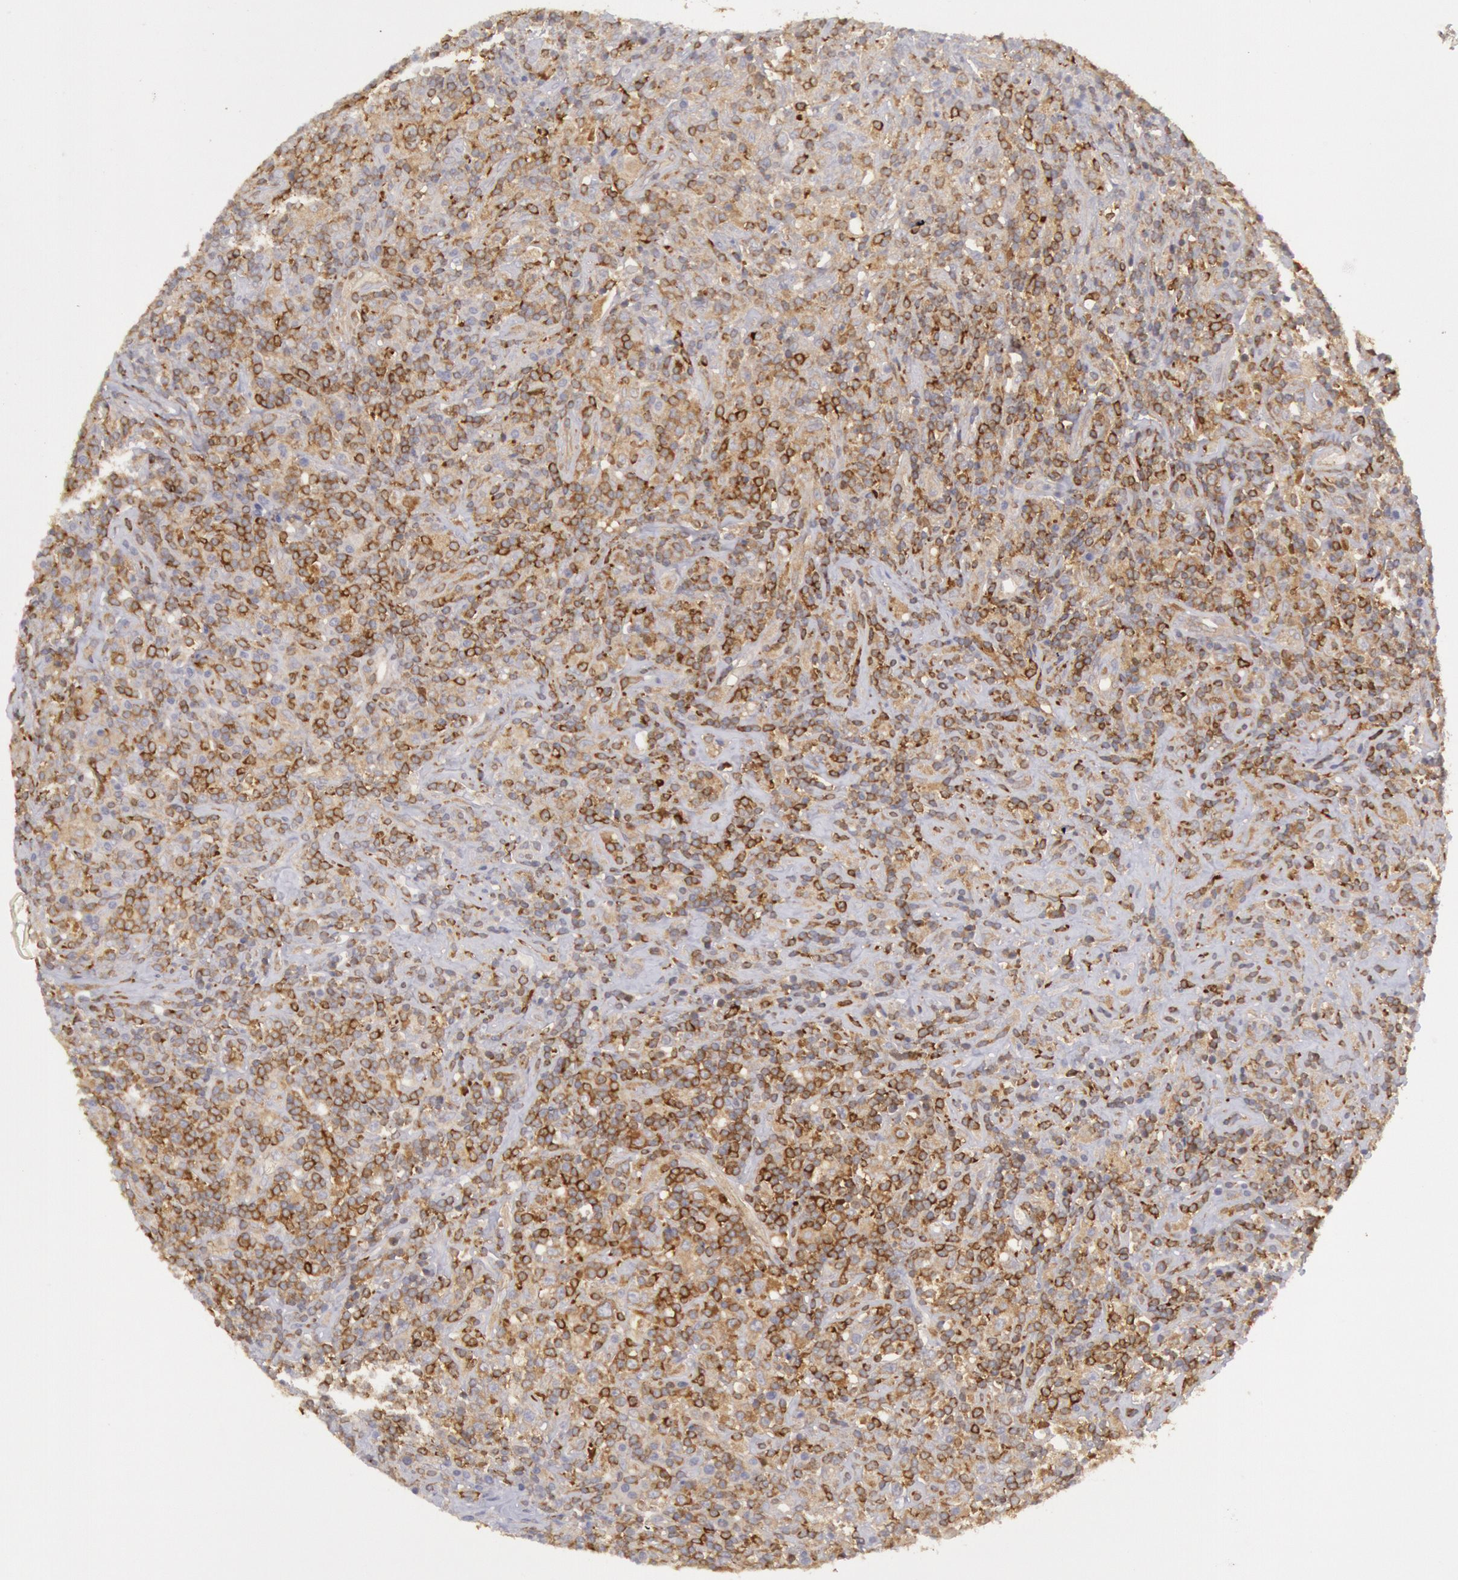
{"staining": {"intensity": "moderate", "quantity": "25%-75%", "location": "cytoplasmic/membranous"}, "tissue": "lymphoma", "cell_type": "Tumor cells", "image_type": "cancer", "snomed": [{"axis": "morphology", "description": "Hodgkin's disease, NOS"}, {"axis": "topography", "description": "Lymph node"}], "caption": "IHC (DAB (3,3'-diaminobenzidine)) staining of lymphoma shows moderate cytoplasmic/membranous protein positivity in about 25%-75% of tumor cells.", "gene": "IKBKB", "patient": {"sex": "male", "age": 46}}